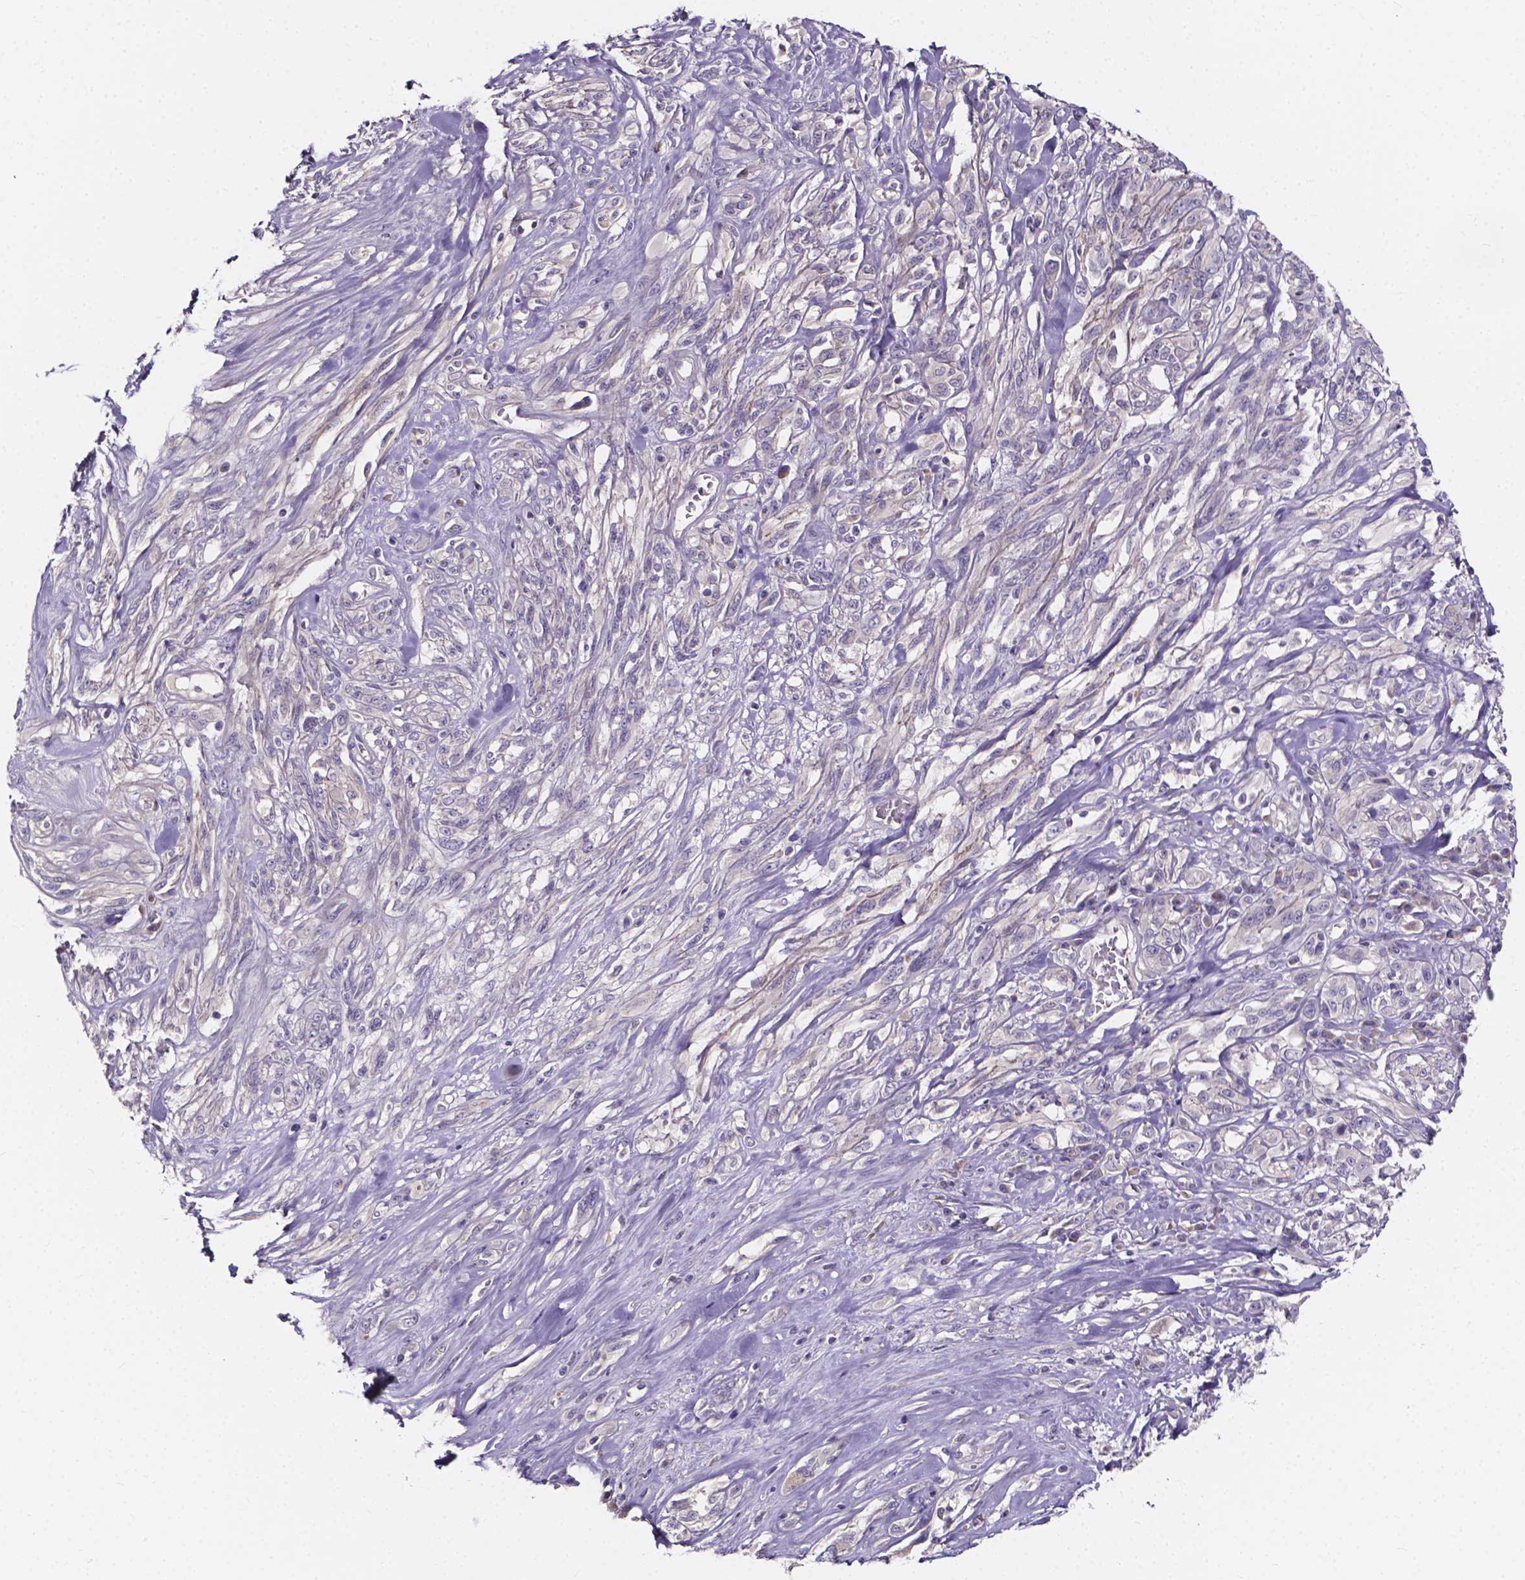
{"staining": {"intensity": "negative", "quantity": "none", "location": "none"}, "tissue": "melanoma", "cell_type": "Tumor cells", "image_type": "cancer", "snomed": [{"axis": "morphology", "description": "Malignant melanoma, NOS"}, {"axis": "topography", "description": "Skin"}], "caption": "An image of melanoma stained for a protein demonstrates no brown staining in tumor cells. The staining was performed using DAB (3,3'-diaminobenzidine) to visualize the protein expression in brown, while the nuclei were stained in blue with hematoxylin (Magnification: 20x).", "gene": "SPOCD1", "patient": {"sex": "female", "age": 91}}